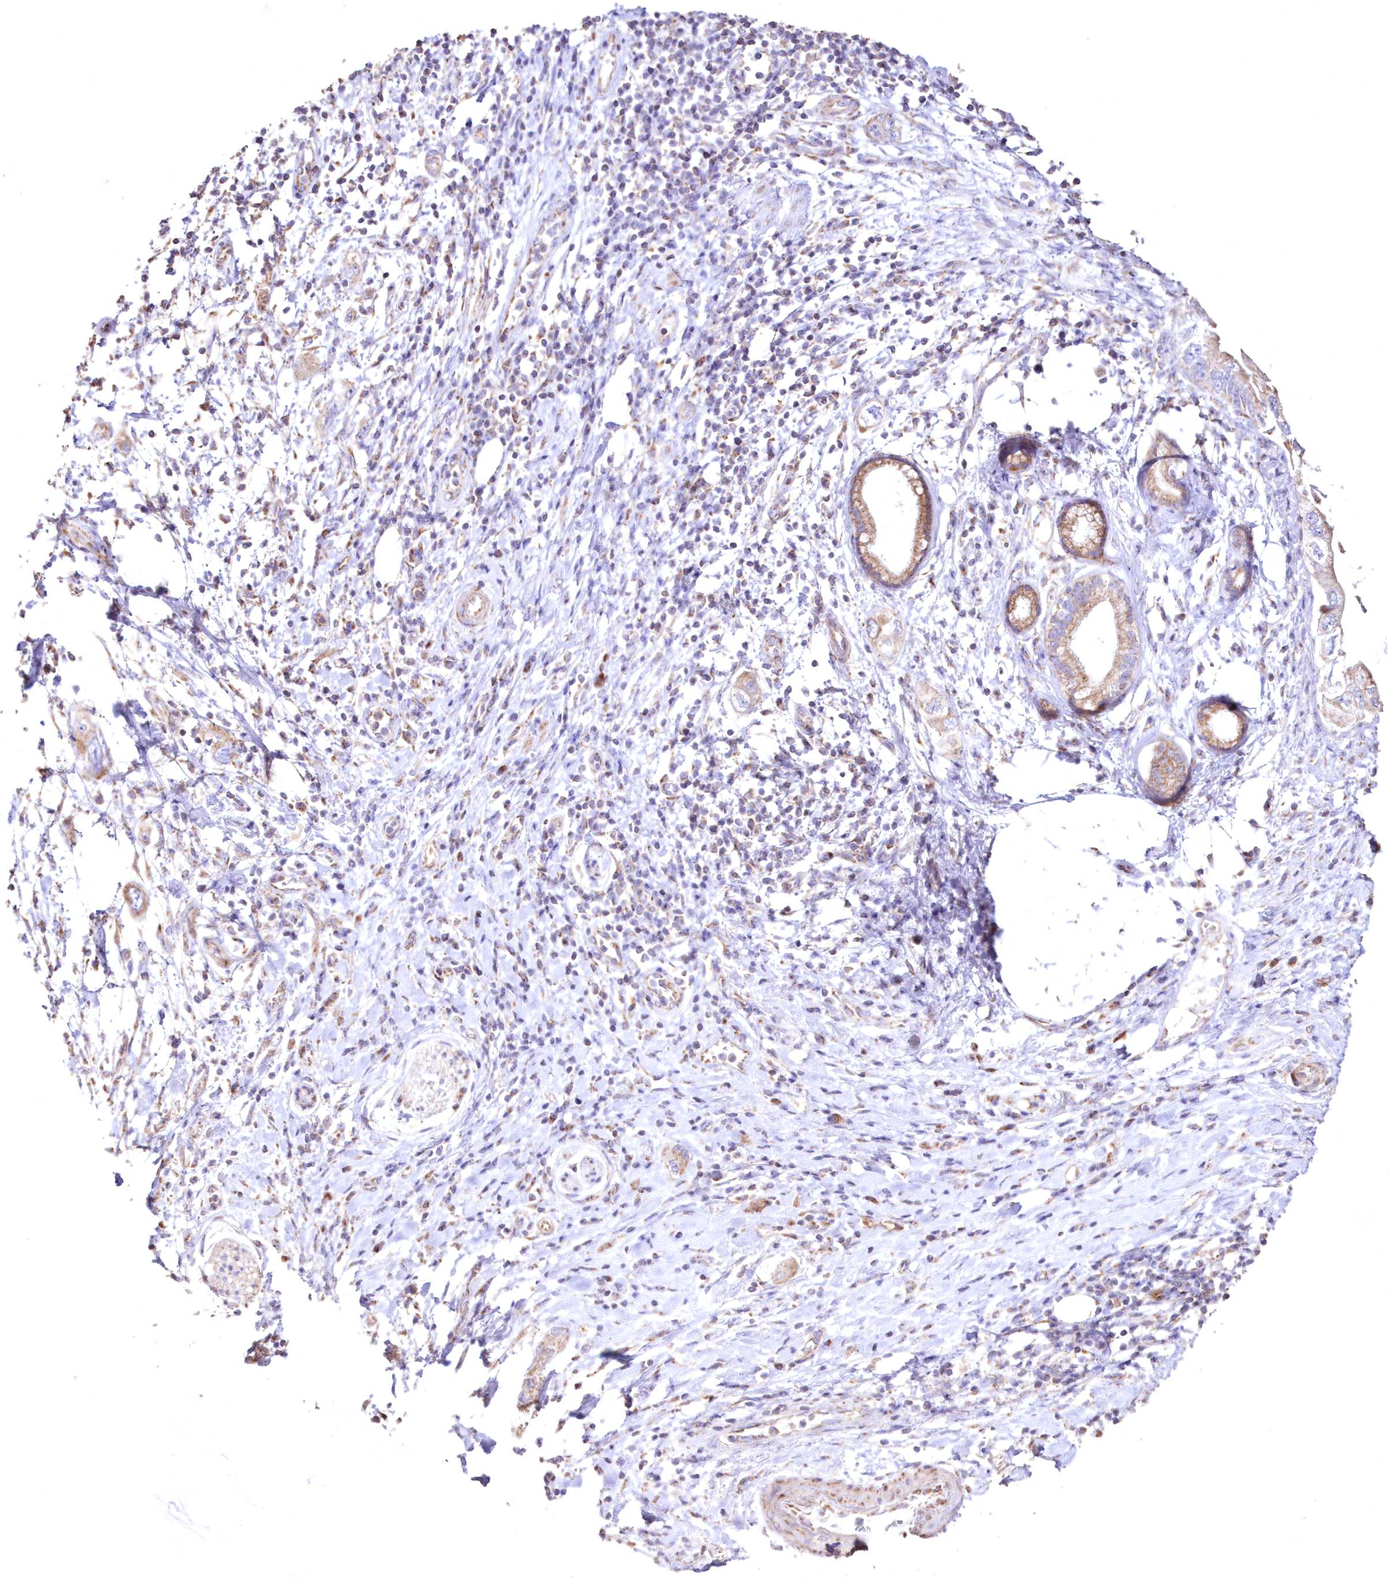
{"staining": {"intensity": "weak", "quantity": "25%-75%", "location": "cytoplasmic/membranous"}, "tissue": "pancreatic cancer", "cell_type": "Tumor cells", "image_type": "cancer", "snomed": [{"axis": "morphology", "description": "Adenocarcinoma, NOS"}, {"axis": "topography", "description": "Pancreas"}], "caption": "This is an image of IHC staining of pancreatic adenocarcinoma, which shows weak staining in the cytoplasmic/membranous of tumor cells.", "gene": "HADHB", "patient": {"sex": "female", "age": 73}}